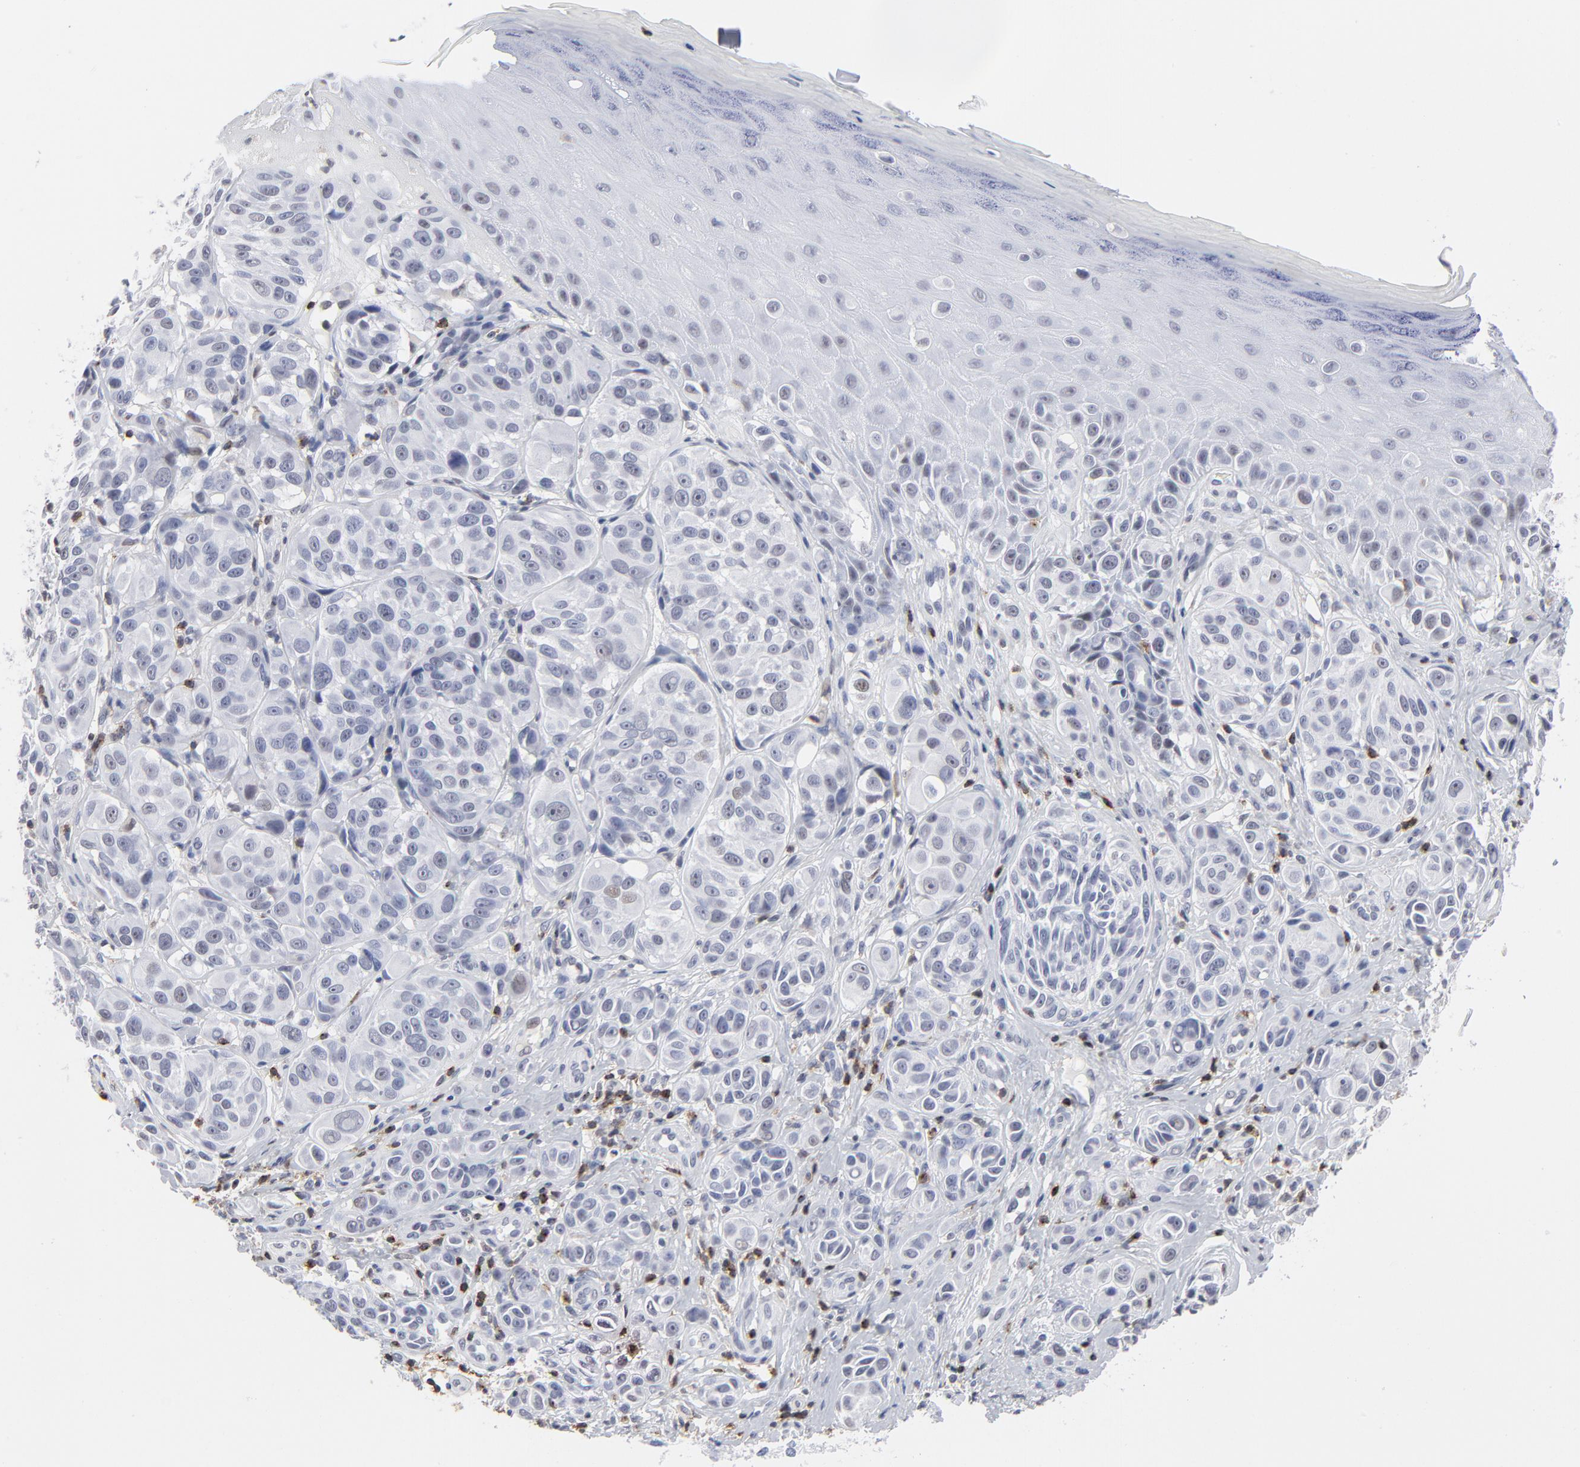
{"staining": {"intensity": "negative", "quantity": "none", "location": "none"}, "tissue": "melanoma", "cell_type": "Tumor cells", "image_type": "cancer", "snomed": [{"axis": "morphology", "description": "Malignant melanoma, NOS"}, {"axis": "topography", "description": "Skin"}], "caption": "This is an IHC image of human malignant melanoma. There is no expression in tumor cells.", "gene": "CD2", "patient": {"sex": "male", "age": 57}}